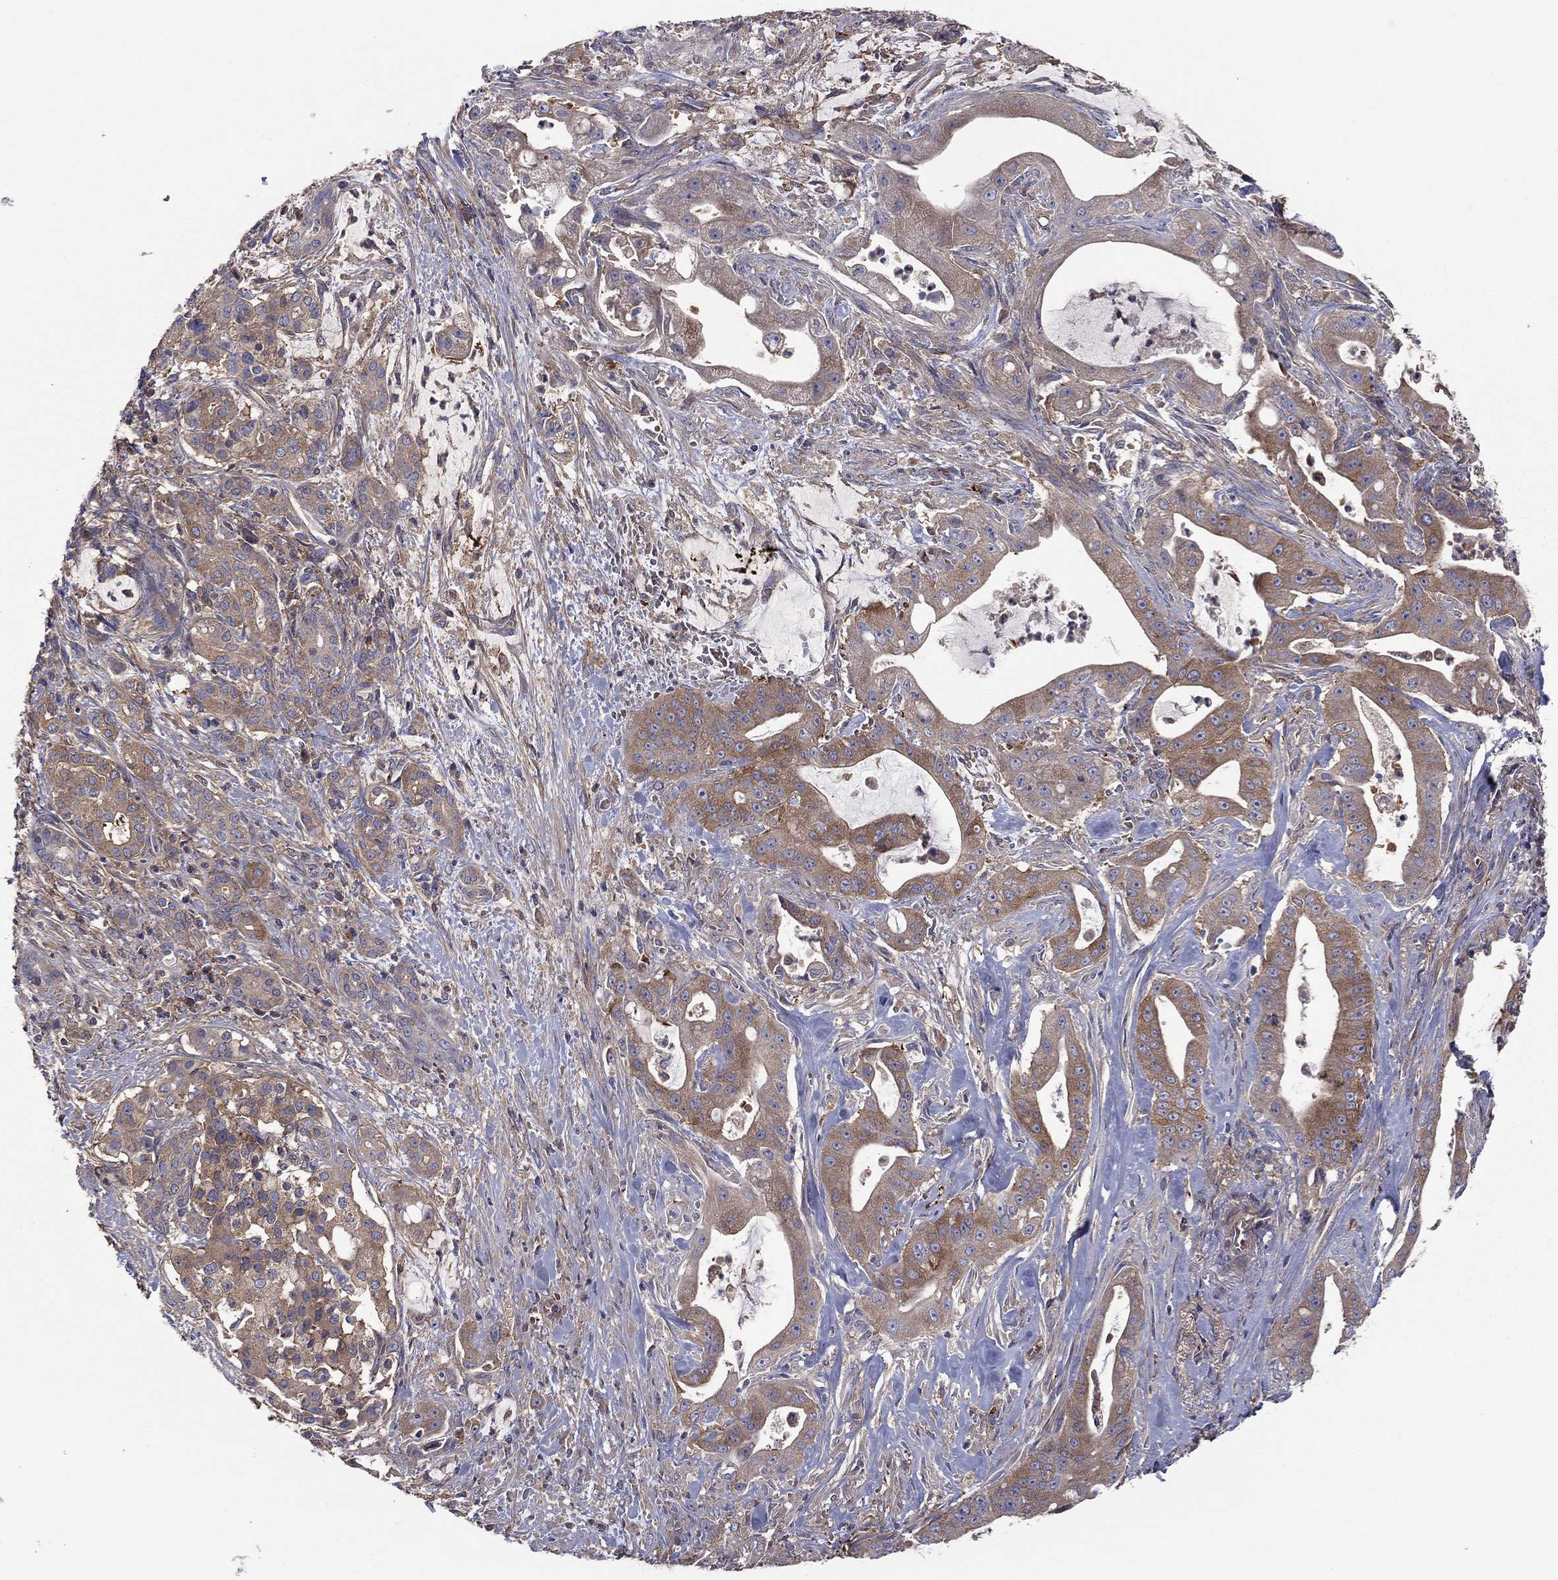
{"staining": {"intensity": "moderate", "quantity": "<25%", "location": "cytoplasmic/membranous"}, "tissue": "pancreatic cancer", "cell_type": "Tumor cells", "image_type": "cancer", "snomed": [{"axis": "morphology", "description": "Normal tissue, NOS"}, {"axis": "morphology", "description": "Inflammation, NOS"}, {"axis": "morphology", "description": "Adenocarcinoma, NOS"}, {"axis": "topography", "description": "Pancreas"}], "caption": "A brown stain highlights moderate cytoplasmic/membranous positivity of a protein in human adenocarcinoma (pancreatic) tumor cells.", "gene": "RNF123", "patient": {"sex": "male", "age": 57}}